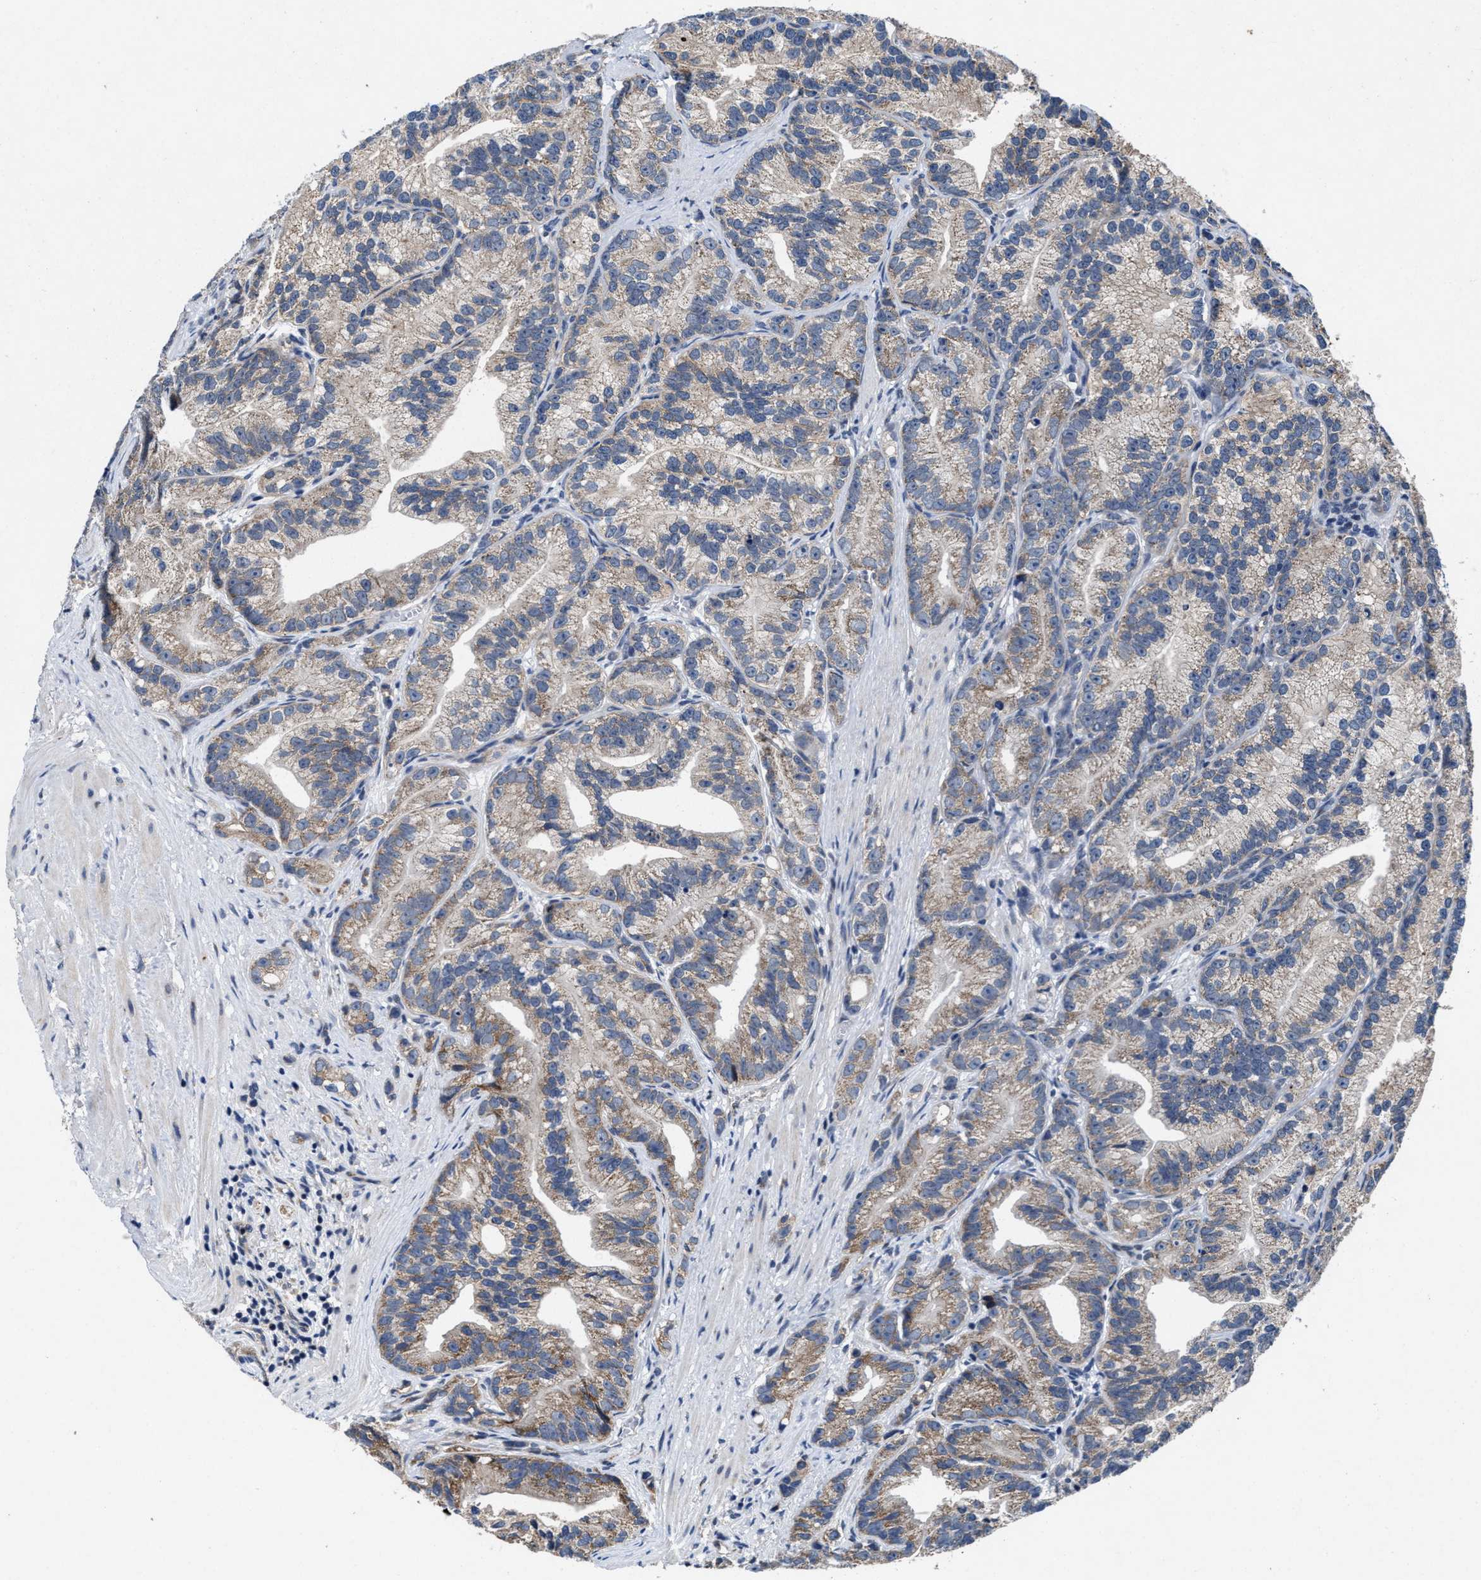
{"staining": {"intensity": "weak", "quantity": "25%-75%", "location": "cytoplasmic/membranous"}, "tissue": "prostate cancer", "cell_type": "Tumor cells", "image_type": "cancer", "snomed": [{"axis": "morphology", "description": "Adenocarcinoma, Low grade"}, {"axis": "topography", "description": "Prostate"}], "caption": "An immunohistochemistry image of tumor tissue is shown. Protein staining in brown labels weak cytoplasmic/membranous positivity in prostate cancer within tumor cells.", "gene": "TMEM53", "patient": {"sex": "male", "age": 89}}